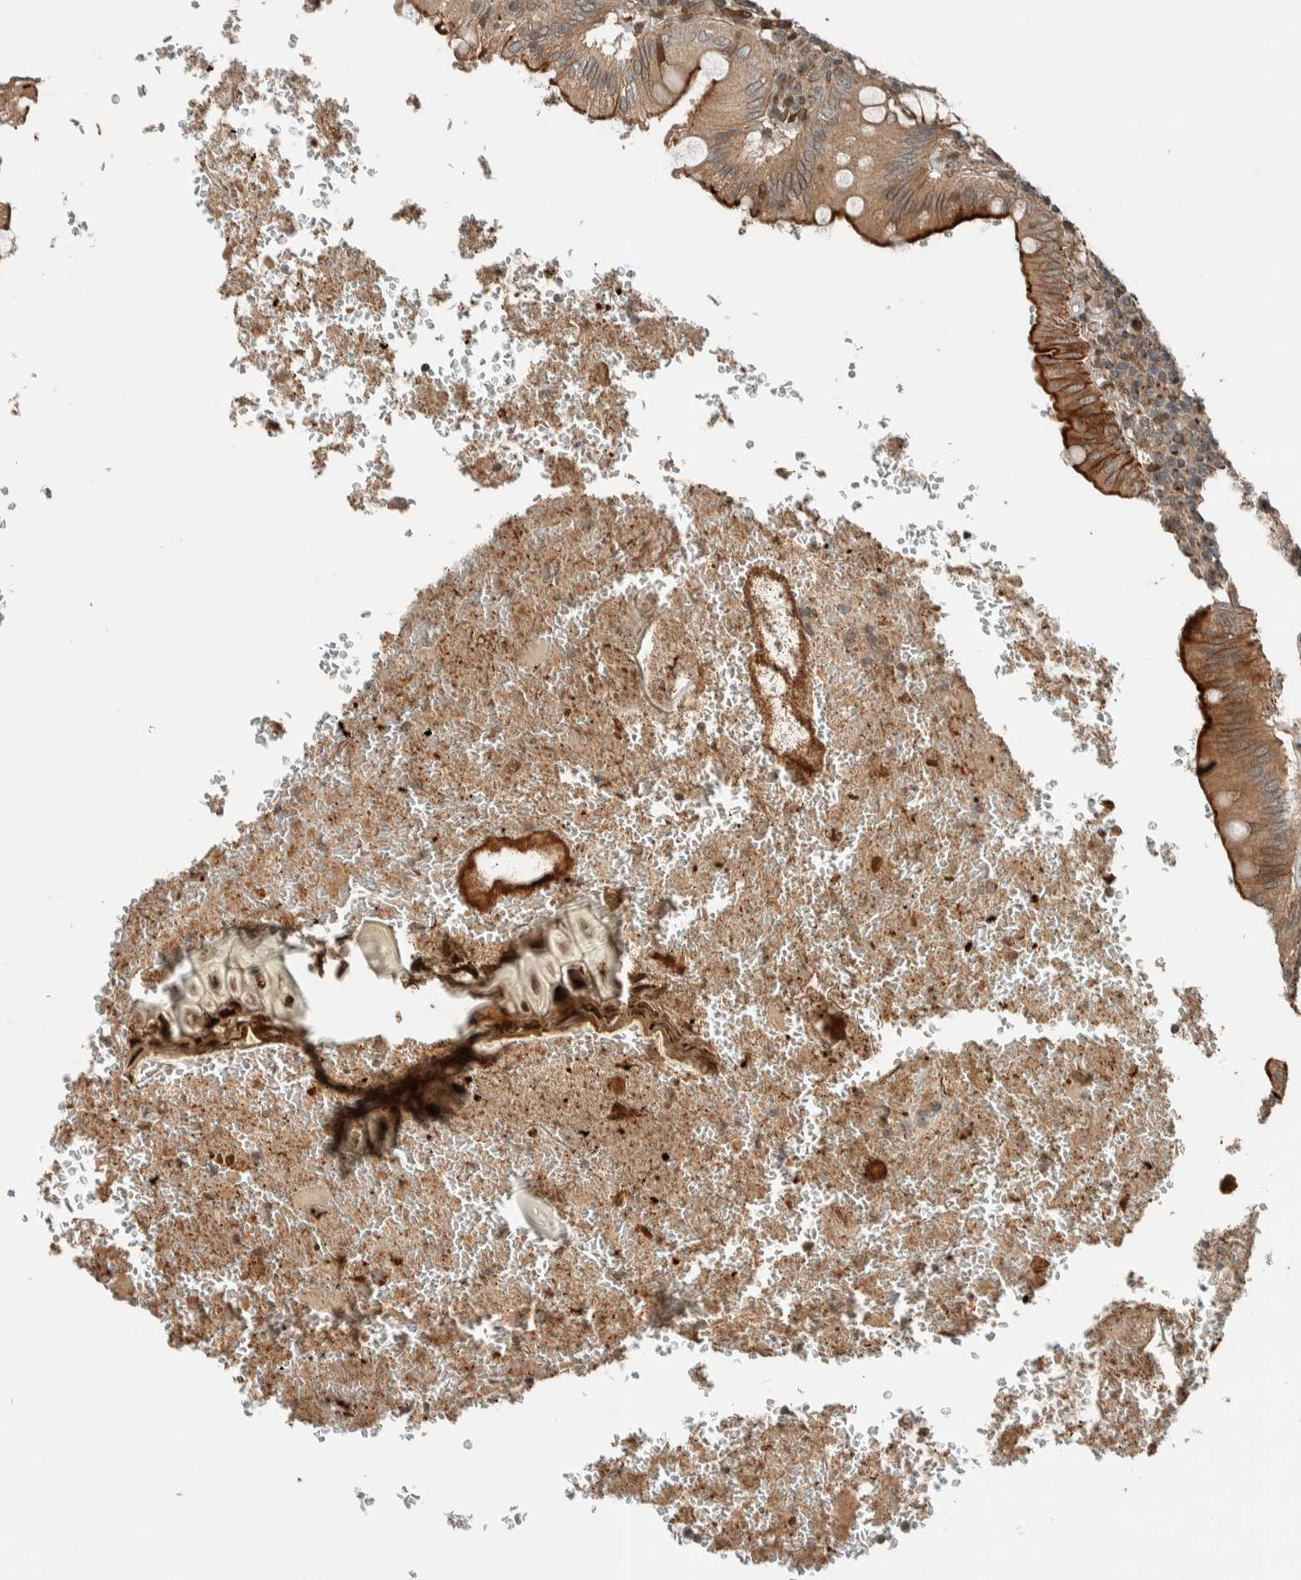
{"staining": {"intensity": "strong", "quantity": ">75%", "location": "cytoplasmic/membranous"}, "tissue": "appendix", "cell_type": "Glandular cells", "image_type": "normal", "snomed": [{"axis": "morphology", "description": "Normal tissue, NOS"}, {"axis": "topography", "description": "Appendix"}], "caption": "This photomicrograph demonstrates immunohistochemistry staining of normal human appendix, with high strong cytoplasmic/membranous expression in approximately >75% of glandular cells.", "gene": "STXBP4", "patient": {"sex": "male", "age": 8}}